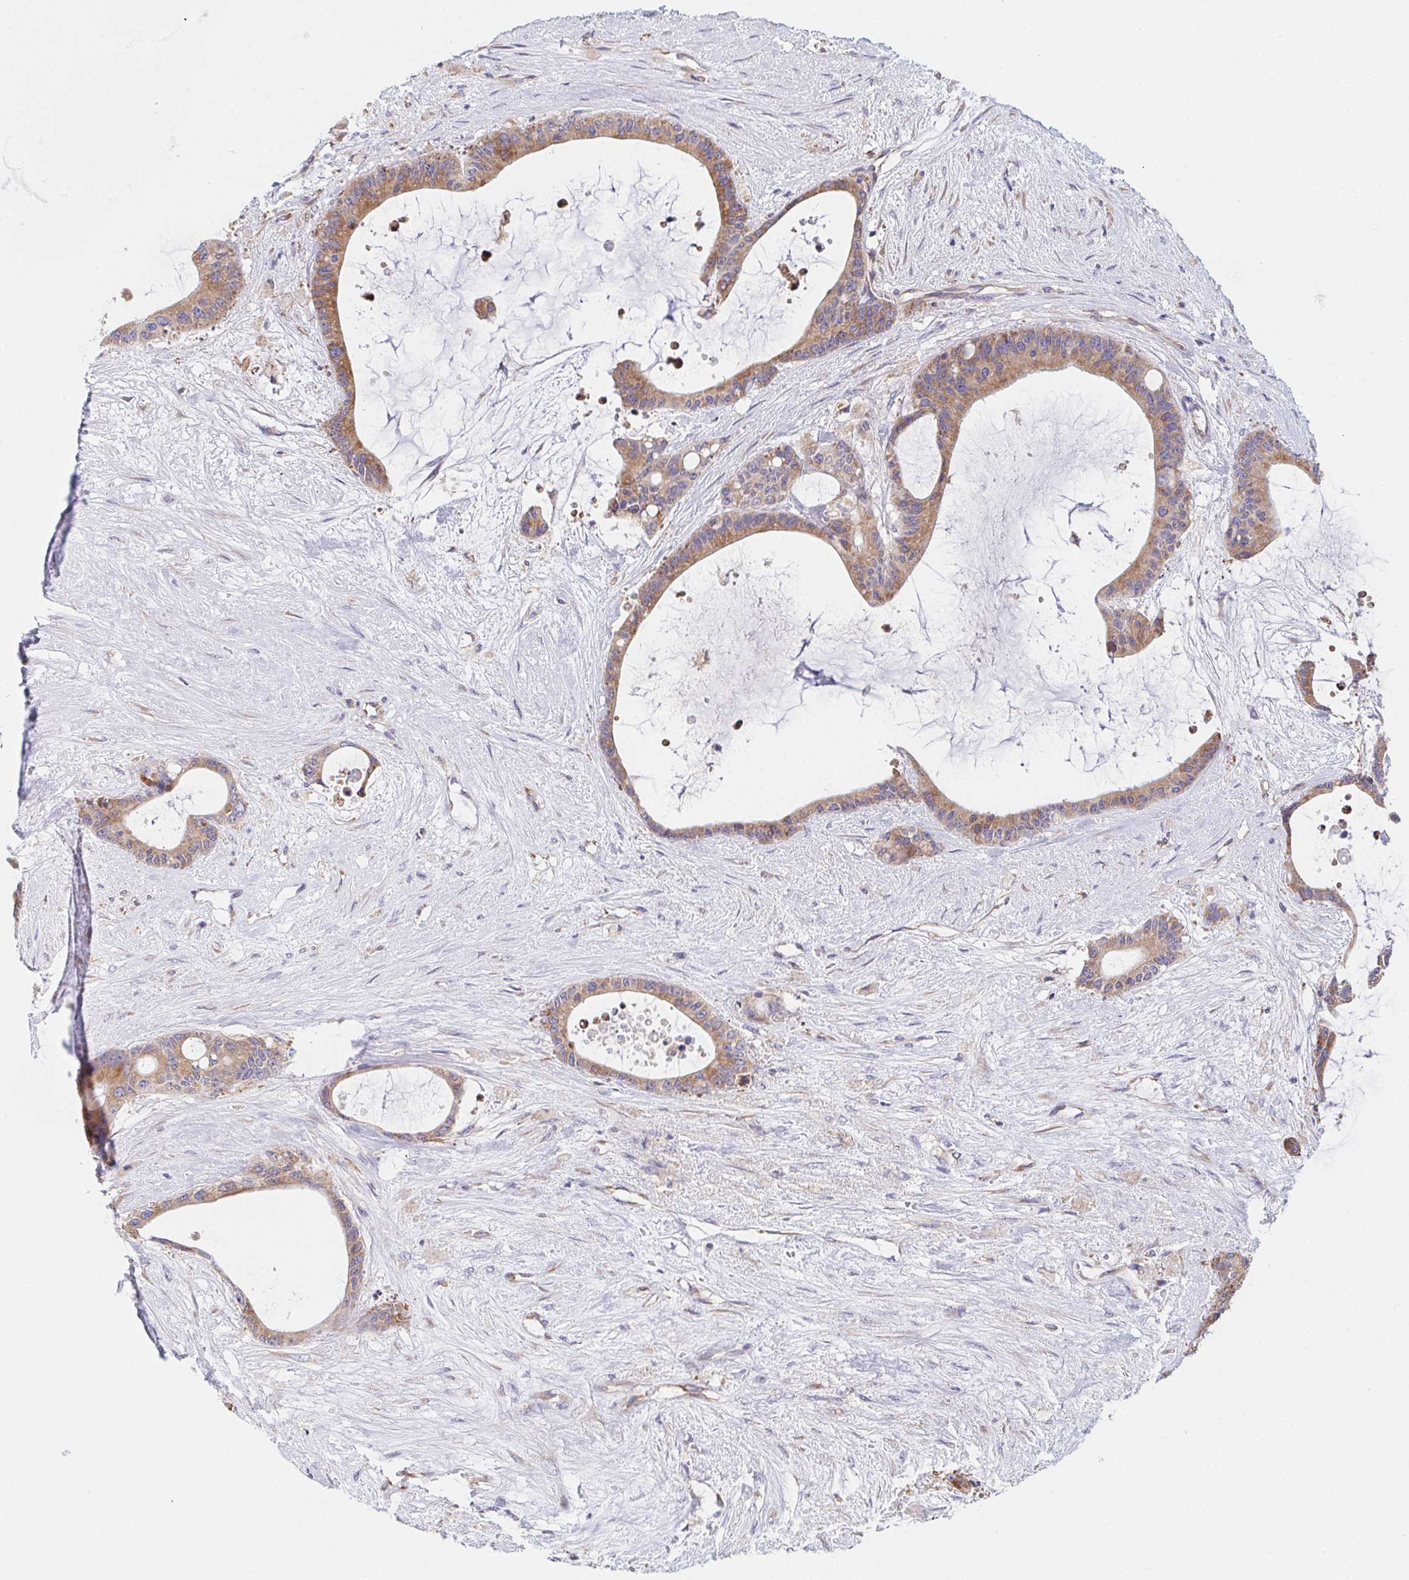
{"staining": {"intensity": "moderate", "quantity": ">75%", "location": "cytoplasmic/membranous"}, "tissue": "liver cancer", "cell_type": "Tumor cells", "image_type": "cancer", "snomed": [{"axis": "morphology", "description": "Normal tissue, NOS"}, {"axis": "morphology", "description": "Cholangiocarcinoma"}, {"axis": "topography", "description": "Liver"}, {"axis": "topography", "description": "Peripheral nerve tissue"}], "caption": "Protein analysis of liver cancer (cholangiocarcinoma) tissue reveals moderate cytoplasmic/membranous expression in approximately >75% of tumor cells.", "gene": "ADAM8", "patient": {"sex": "female", "age": 73}}